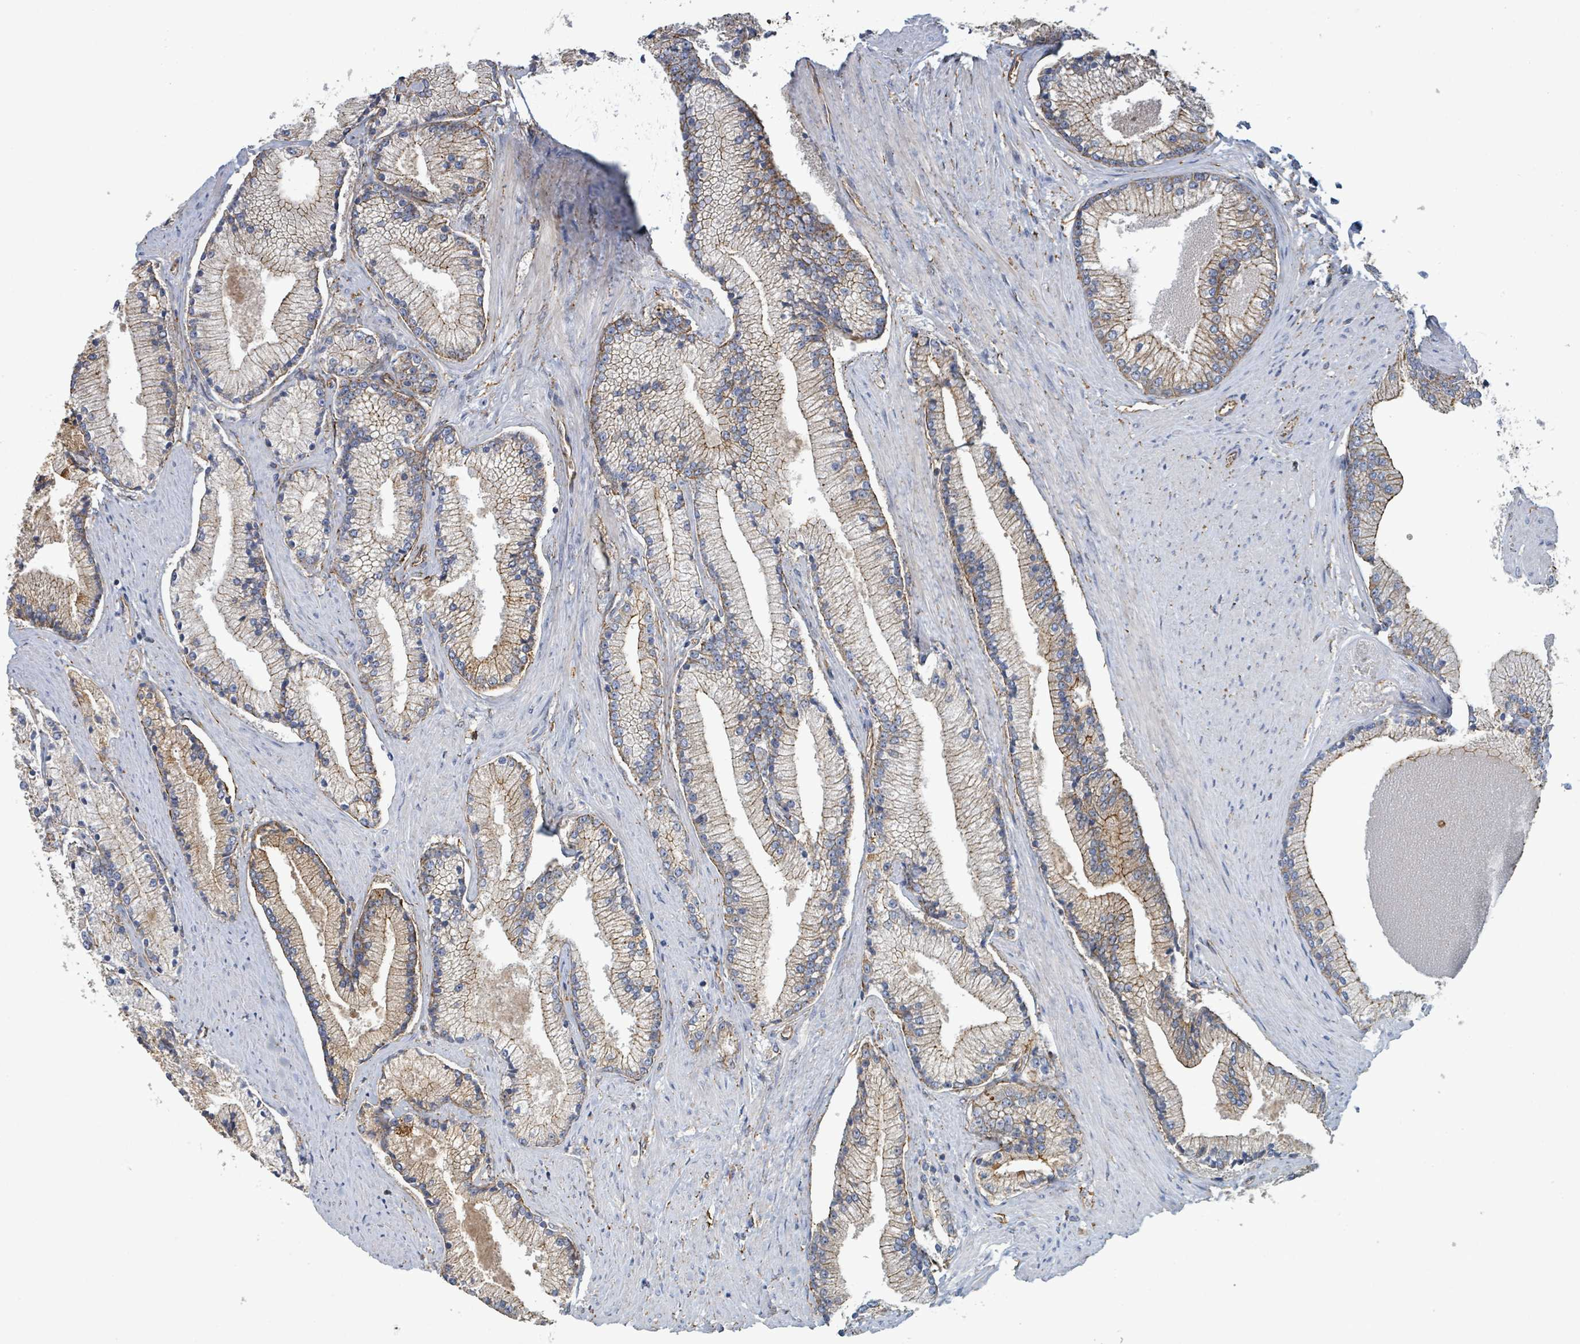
{"staining": {"intensity": "moderate", "quantity": "<25%", "location": "cytoplasmic/membranous"}, "tissue": "prostate cancer", "cell_type": "Tumor cells", "image_type": "cancer", "snomed": [{"axis": "morphology", "description": "Adenocarcinoma, High grade"}, {"axis": "topography", "description": "Prostate"}], "caption": "This photomicrograph reveals immunohistochemistry (IHC) staining of prostate high-grade adenocarcinoma, with low moderate cytoplasmic/membranous positivity in about <25% of tumor cells.", "gene": "LDOC1", "patient": {"sex": "male", "age": 67}}